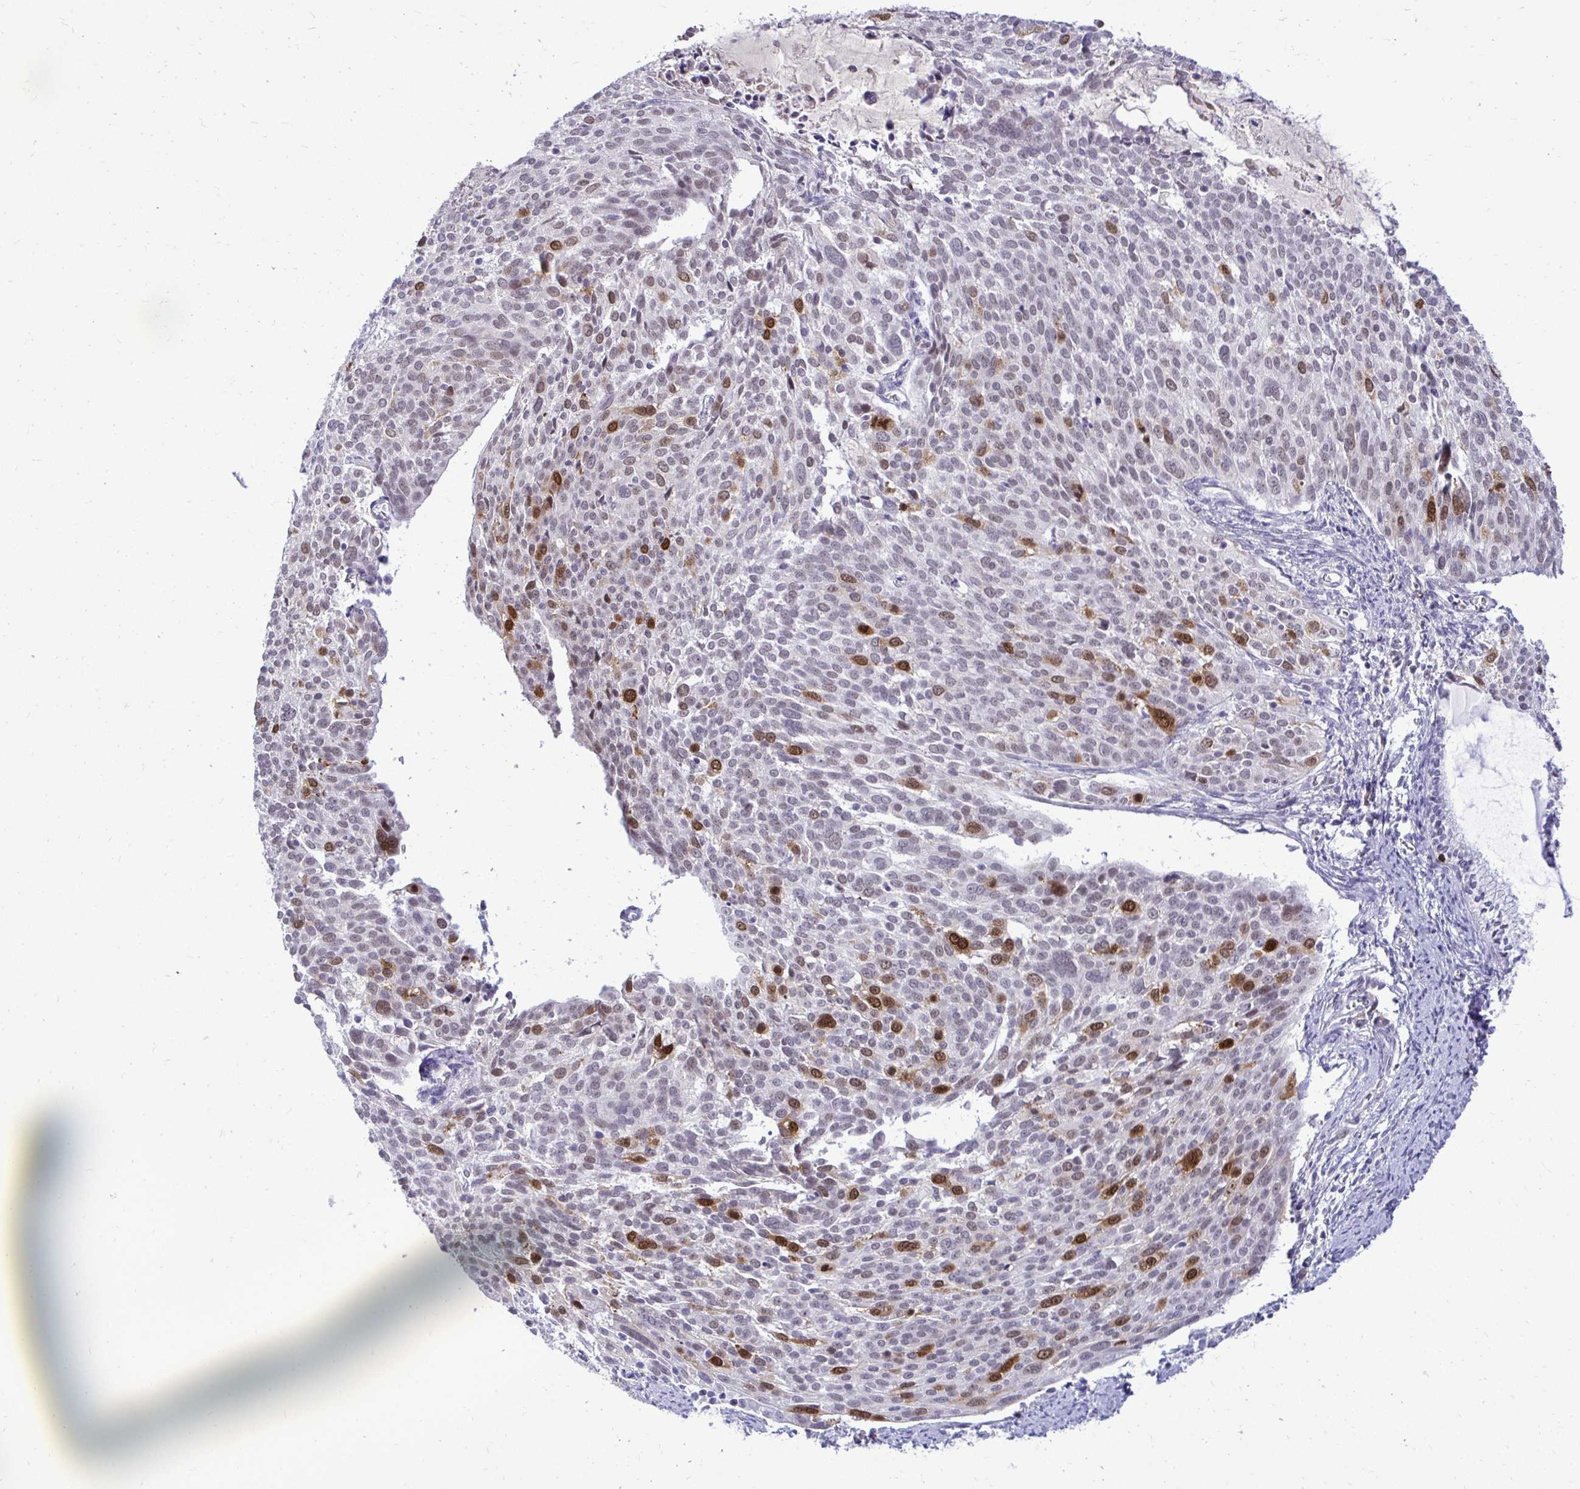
{"staining": {"intensity": "strong", "quantity": "<25%", "location": "cytoplasmic/membranous,nuclear"}, "tissue": "cervical cancer", "cell_type": "Tumor cells", "image_type": "cancer", "snomed": [{"axis": "morphology", "description": "Squamous cell carcinoma, NOS"}, {"axis": "topography", "description": "Cervix"}], "caption": "High-magnification brightfield microscopy of squamous cell carcinoma (cervical) stained with DAB (3,3'-diaminobenzidine) (brown) and counterstained with hematoxylin (blue). tumor cells exhibit strong cytoplasmic/membranous and nuclear positivity is seen in approximately<25% of cells. Nuclei are stained in blue.", "gene": "CDC20", "patient": {"sex": "female", "age": 39}}